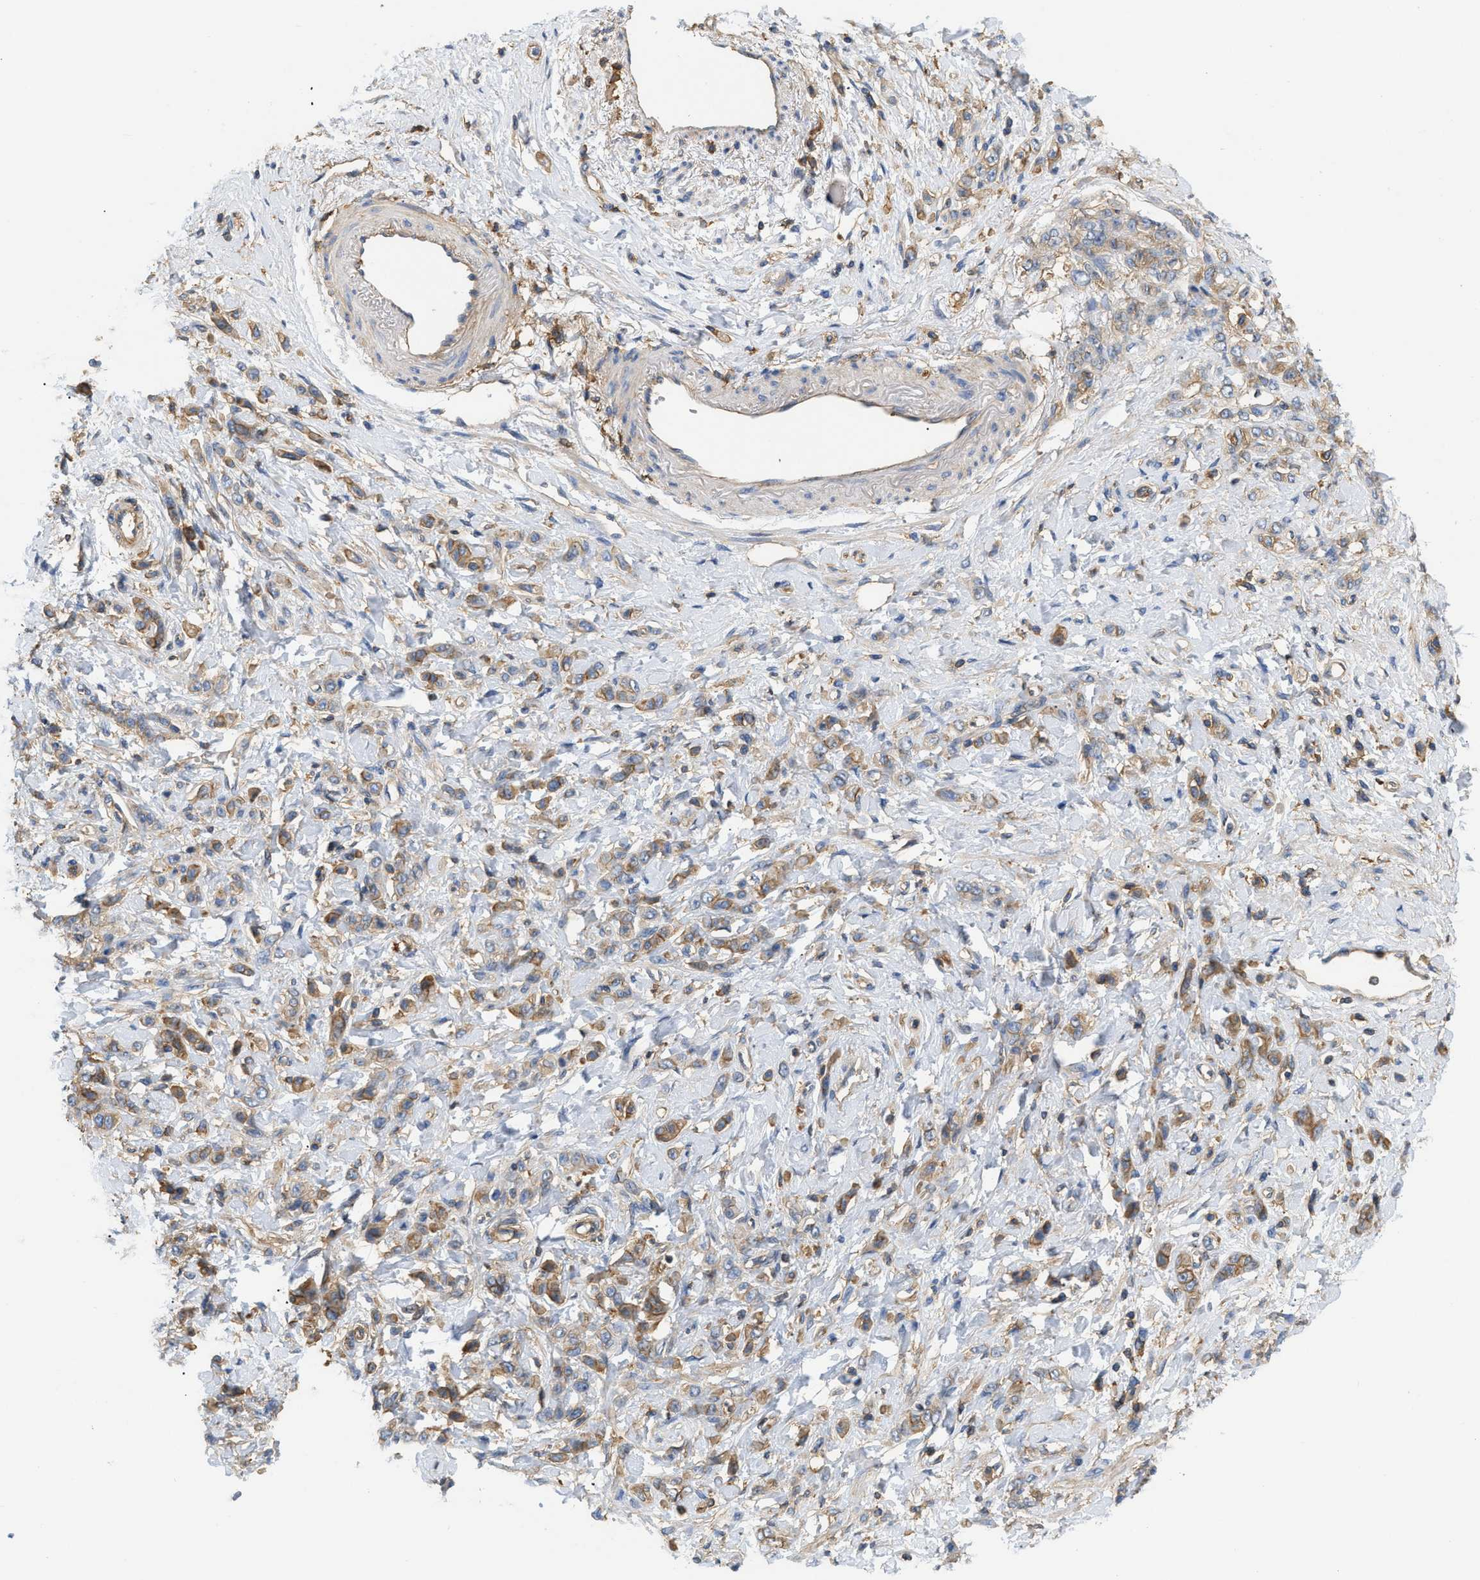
{"staining": {"intensity": "moderate", "quantity": ">75%", "location": "cytoplasmic/membranous"}, "tissue": "stomach cancer", "cell_type": "Tumor cells", "image_type": "cancer", "snomed": [{"axis": "morphology", "description": "Normal tissue, NOS"}, {"axis": "morphology", "description": "Adenocarcinoma, NOS"}, {"axis": "topography", "description": "Stomach"}], "caption": "The histopathology image shows a brown stain indicating the presence of a protein in the cytoplasmic/membranous of tumor cells in adenocarcinoma (stomach).", "gene": "GNB4", "patient": {"sex": "male", "age": 82}}